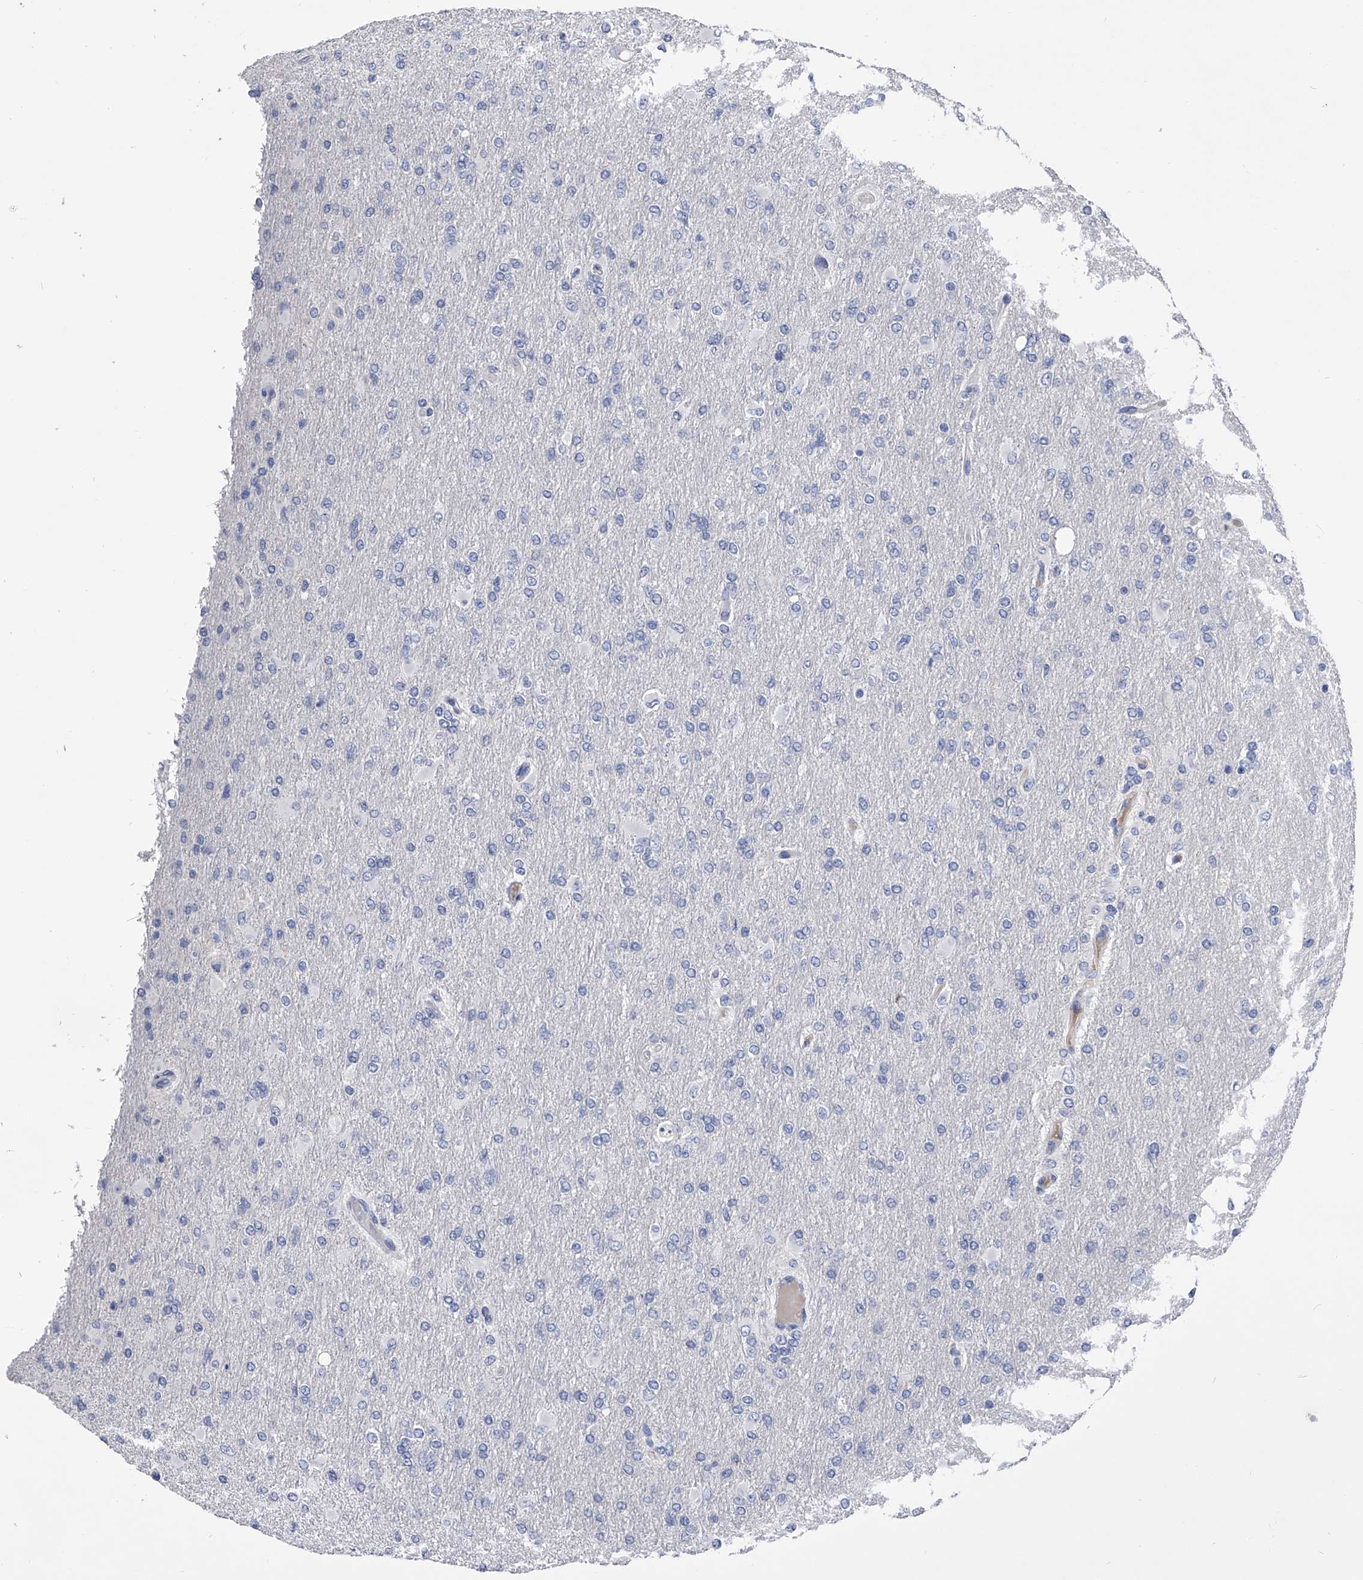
{"staining": {"intensity": "negative", "quantity": "none", "location": "none"}, "tissue": "glioma", "cell_type": "Tumor cells", "image_type": "cancer", "snomed": [{"axis": "morphology", "description": "Glioma, malignant, High grade"}, {"axis": "topography", "description": "Cerebral cortex"}], "caption": "There is no significant expression in tumor cells of malignant glioma (high-grade). (DAB immunohistochemistry (IHC) with hematoxylin counter stain).", "gene": "EFCAB7", "patient": {"sex": "female", "age": 36}}